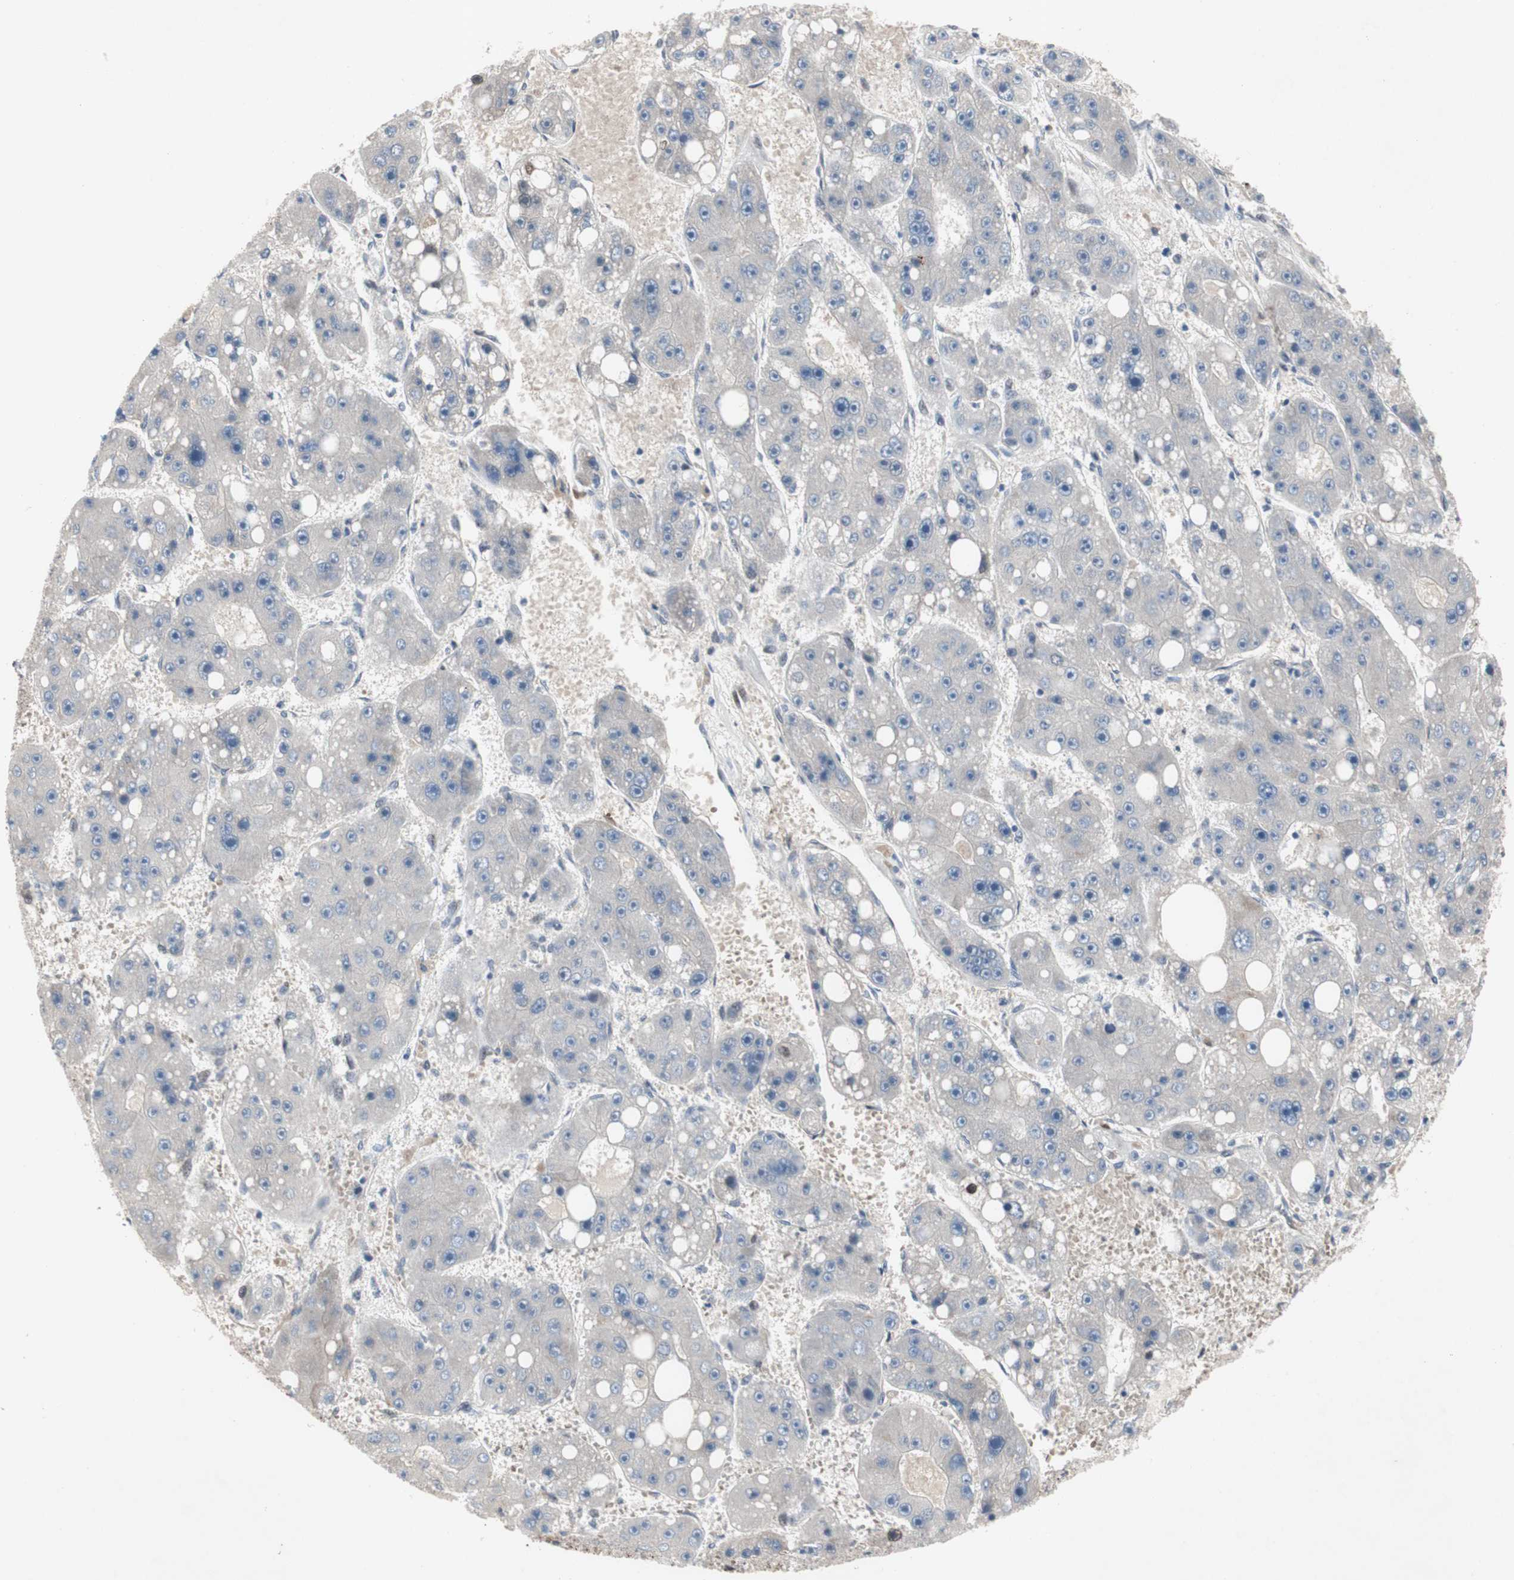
{"staining": {"intensity": "negative", "quantity": "none", "location": "none"}, "tissue": "liver cancer", "cell_type": "Tumor cells", "image_type": "cancer", "snomed": [{"axis": "morphology", "description": "Carcinoma, Hepatocellular, NOS"}, {"axis": "topography", "description": "Liver"}], "caption": "A photomicrograph of liver cancer (hepatocellular carcinoma) stained for a protein demonstrates no brown staining in tumor cells.", "gene": "SOX7", "patient": {"sex": "female", "age": 61}}